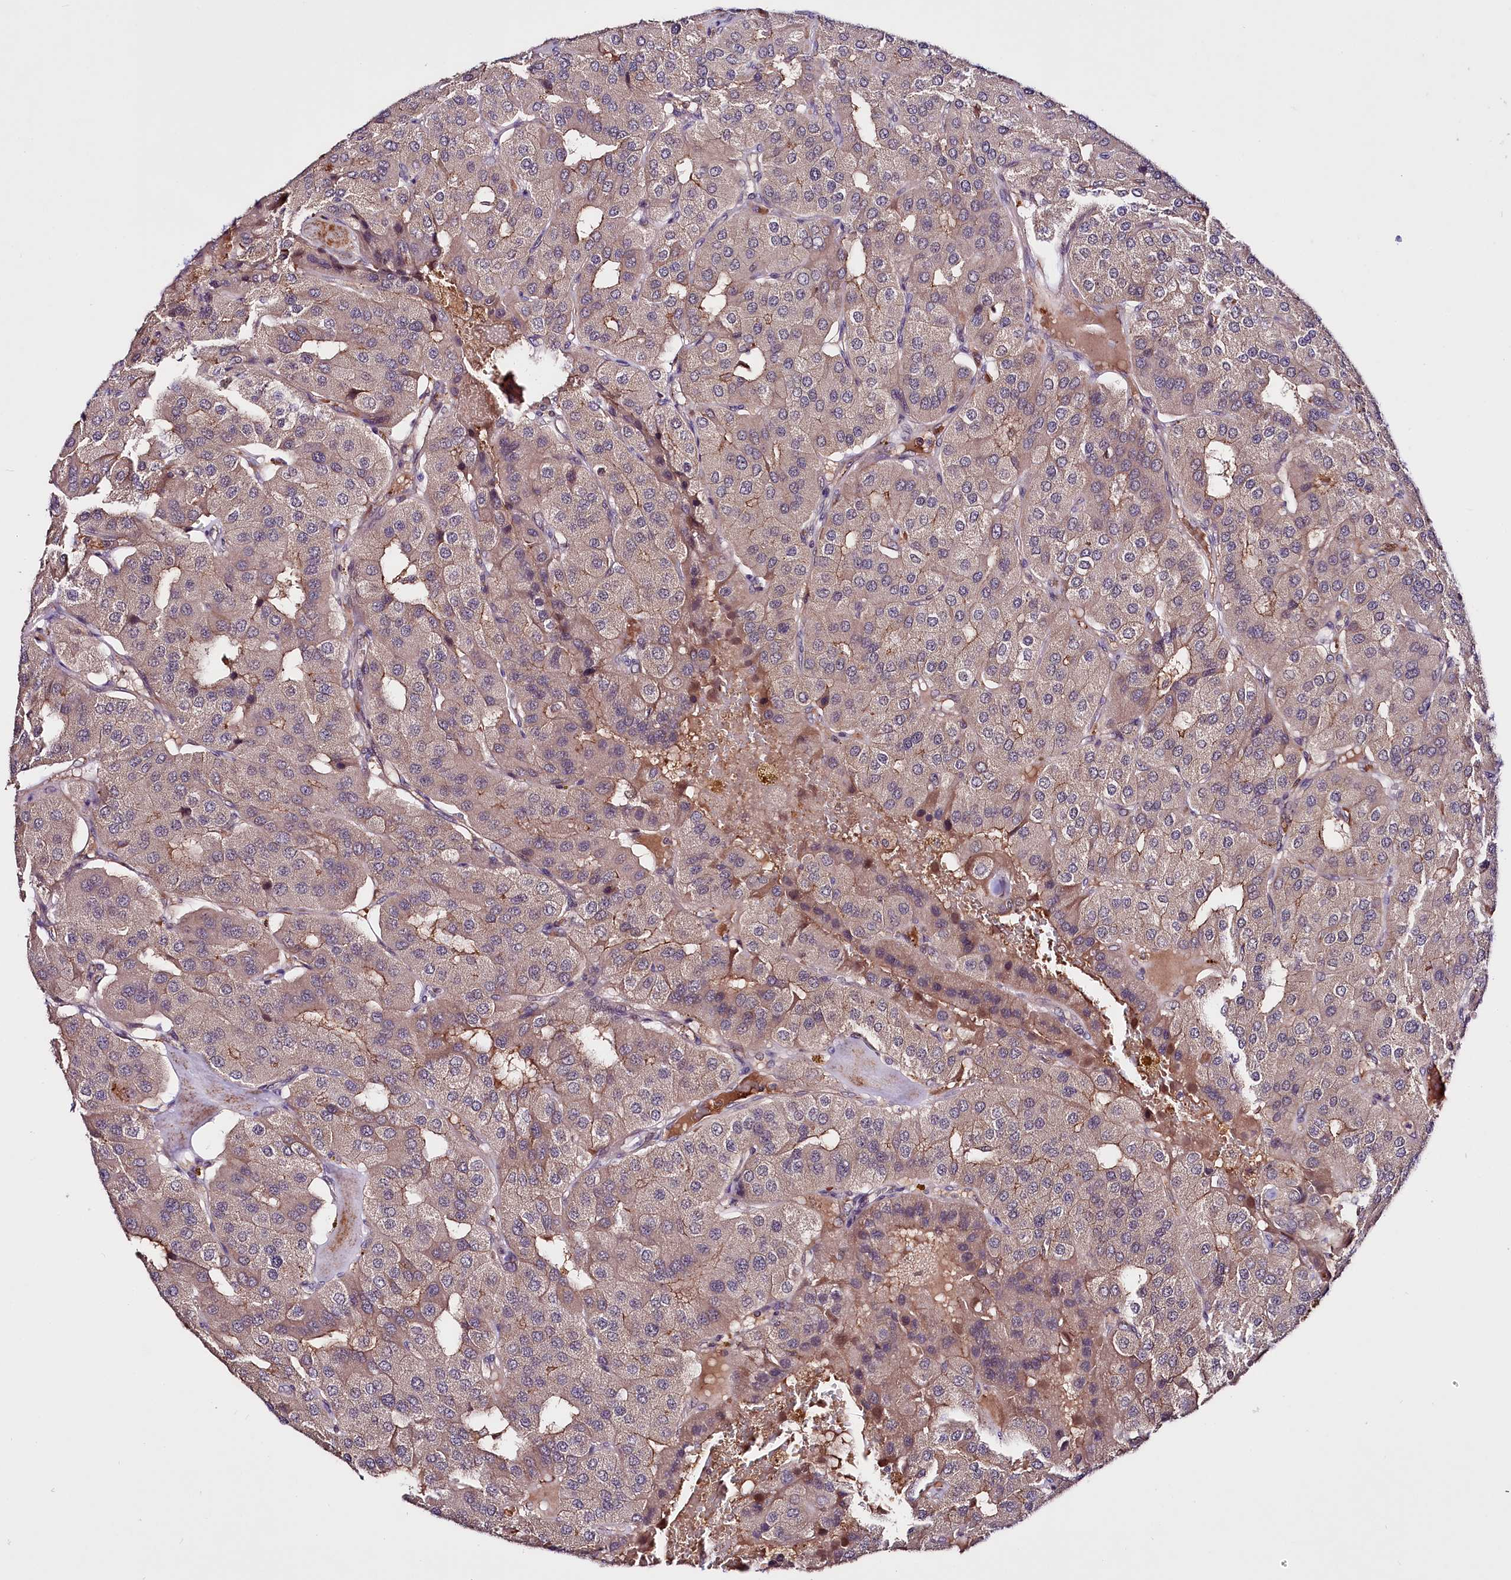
{"staining": {"intensity": "moderate", "quantity": ">75%", "location": "cytoplasmic/membranous"}, "tissue": "parathyroid gland", "cell_type": "Glandular cells", "image_type": "normal", "snomed": [{"axis": "morphology", "description": "Normal tissue, NOS"}, {"axis": "morphology", "description": "Adenoma, NOS"}, {"axis": "topography", "description": "Parathyroid gland"}], "caption": "Immunohistochemistry (IHC) photomicrograph of unremarkable human parathyroid gland stained for a protein (brown), which exhibits medium levels of moderate cytoplasmic/membranous positivity in approximately >75% of glandular cells.", "gene": "TAFAZZIN", "patient": {"sex": "female", "age": 86}}